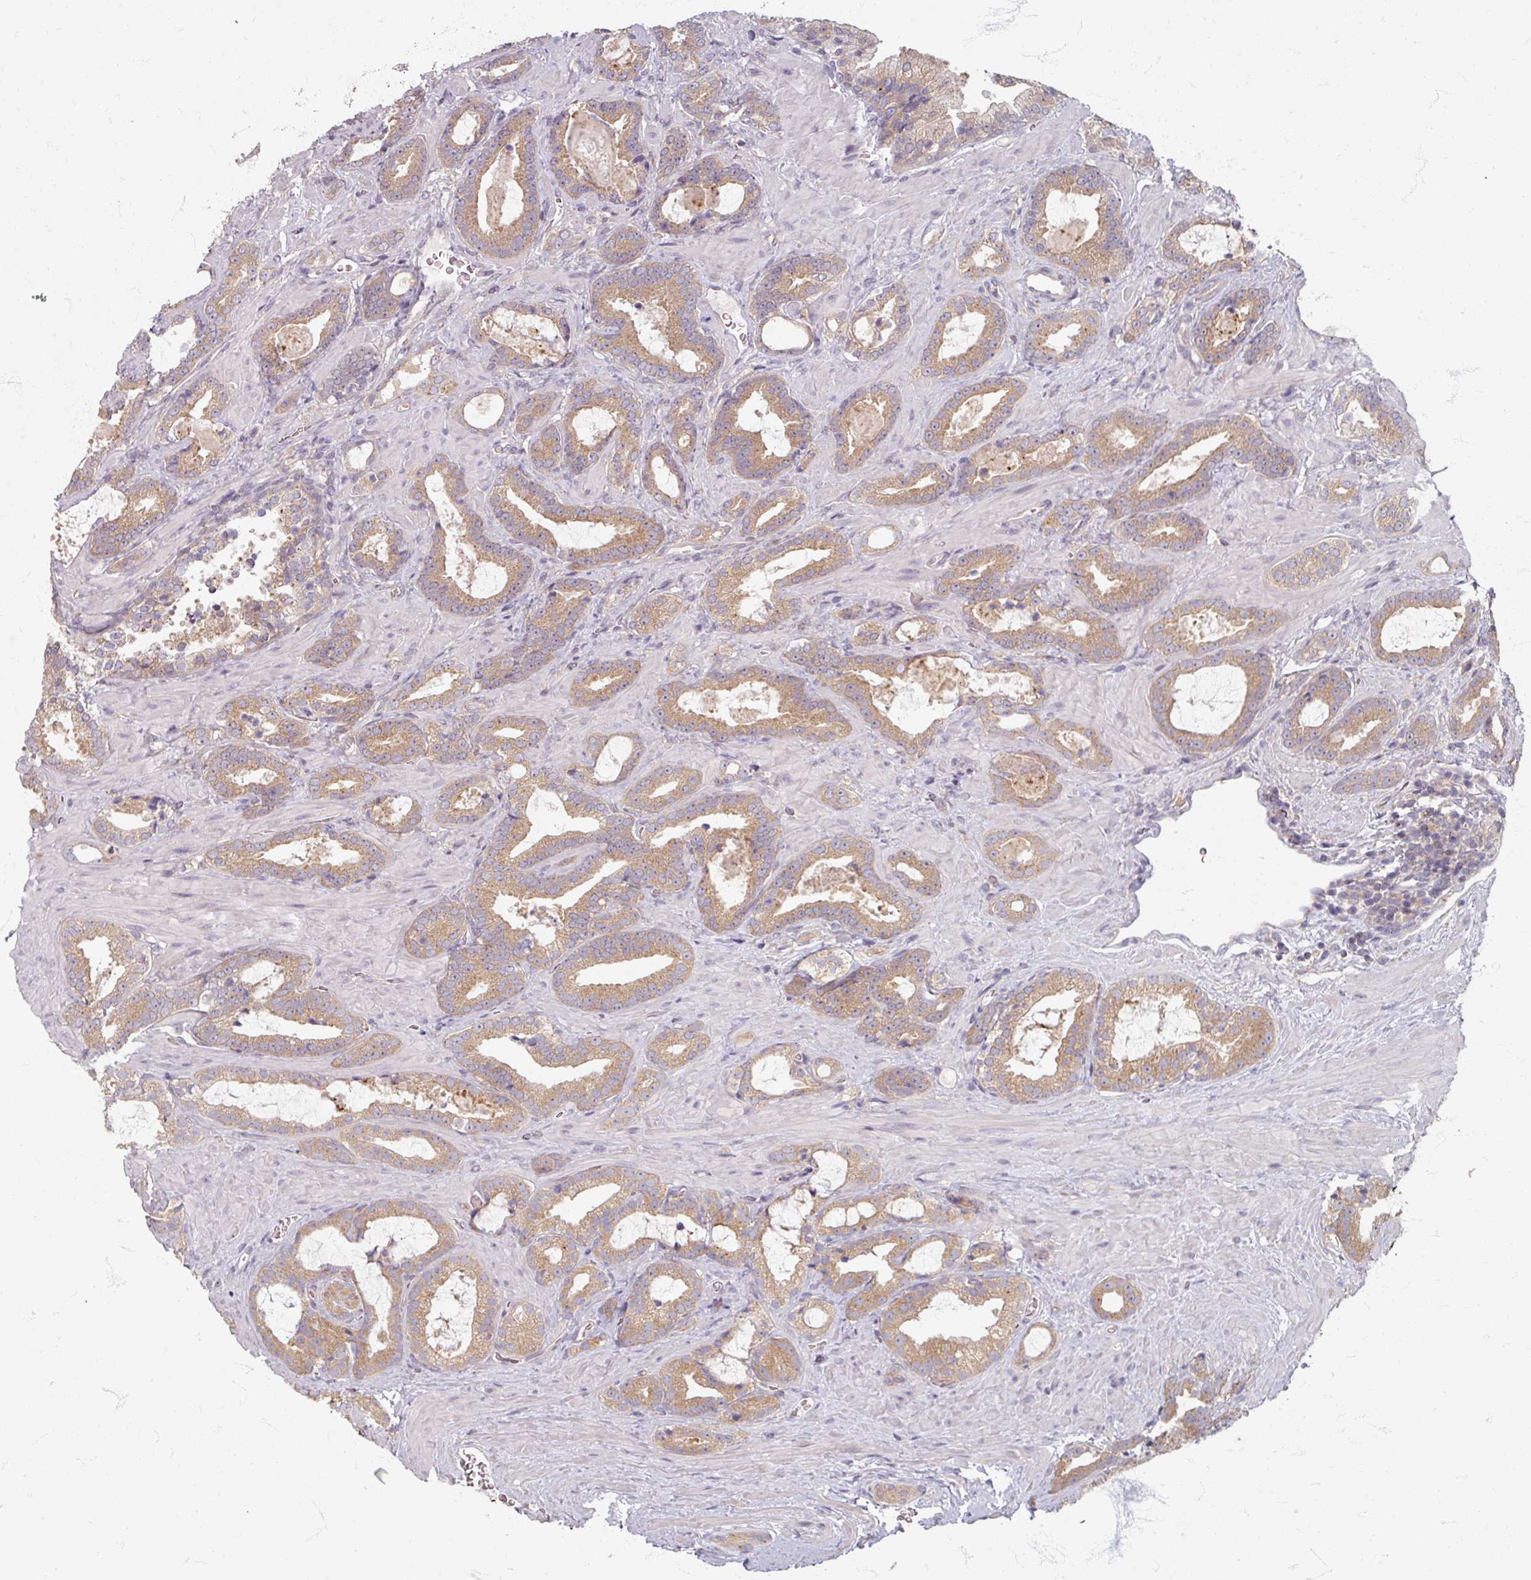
{"staining": {"intensity": "moderate", "quantity": ">75%", "location": "cytoplasmic/membranous"}, "tissue": "prostate cancer", "cell_type": "Tumor cells", "image_type": "cancer", "snomed": [{"axis": "morphology", "description": "Adenocarcinoma, Low grade"}, {"axis": "topography", "description": "Prostate"}], "caption": "Protein expression analysis of prostate cancer (adenocarcinoma (low-grade)) reveals moderate cytoplasmic/membranous staining in approximately >75% of tumor cells.", "gene": "STAM", "patient": {"sex": "male", "age": 62}}